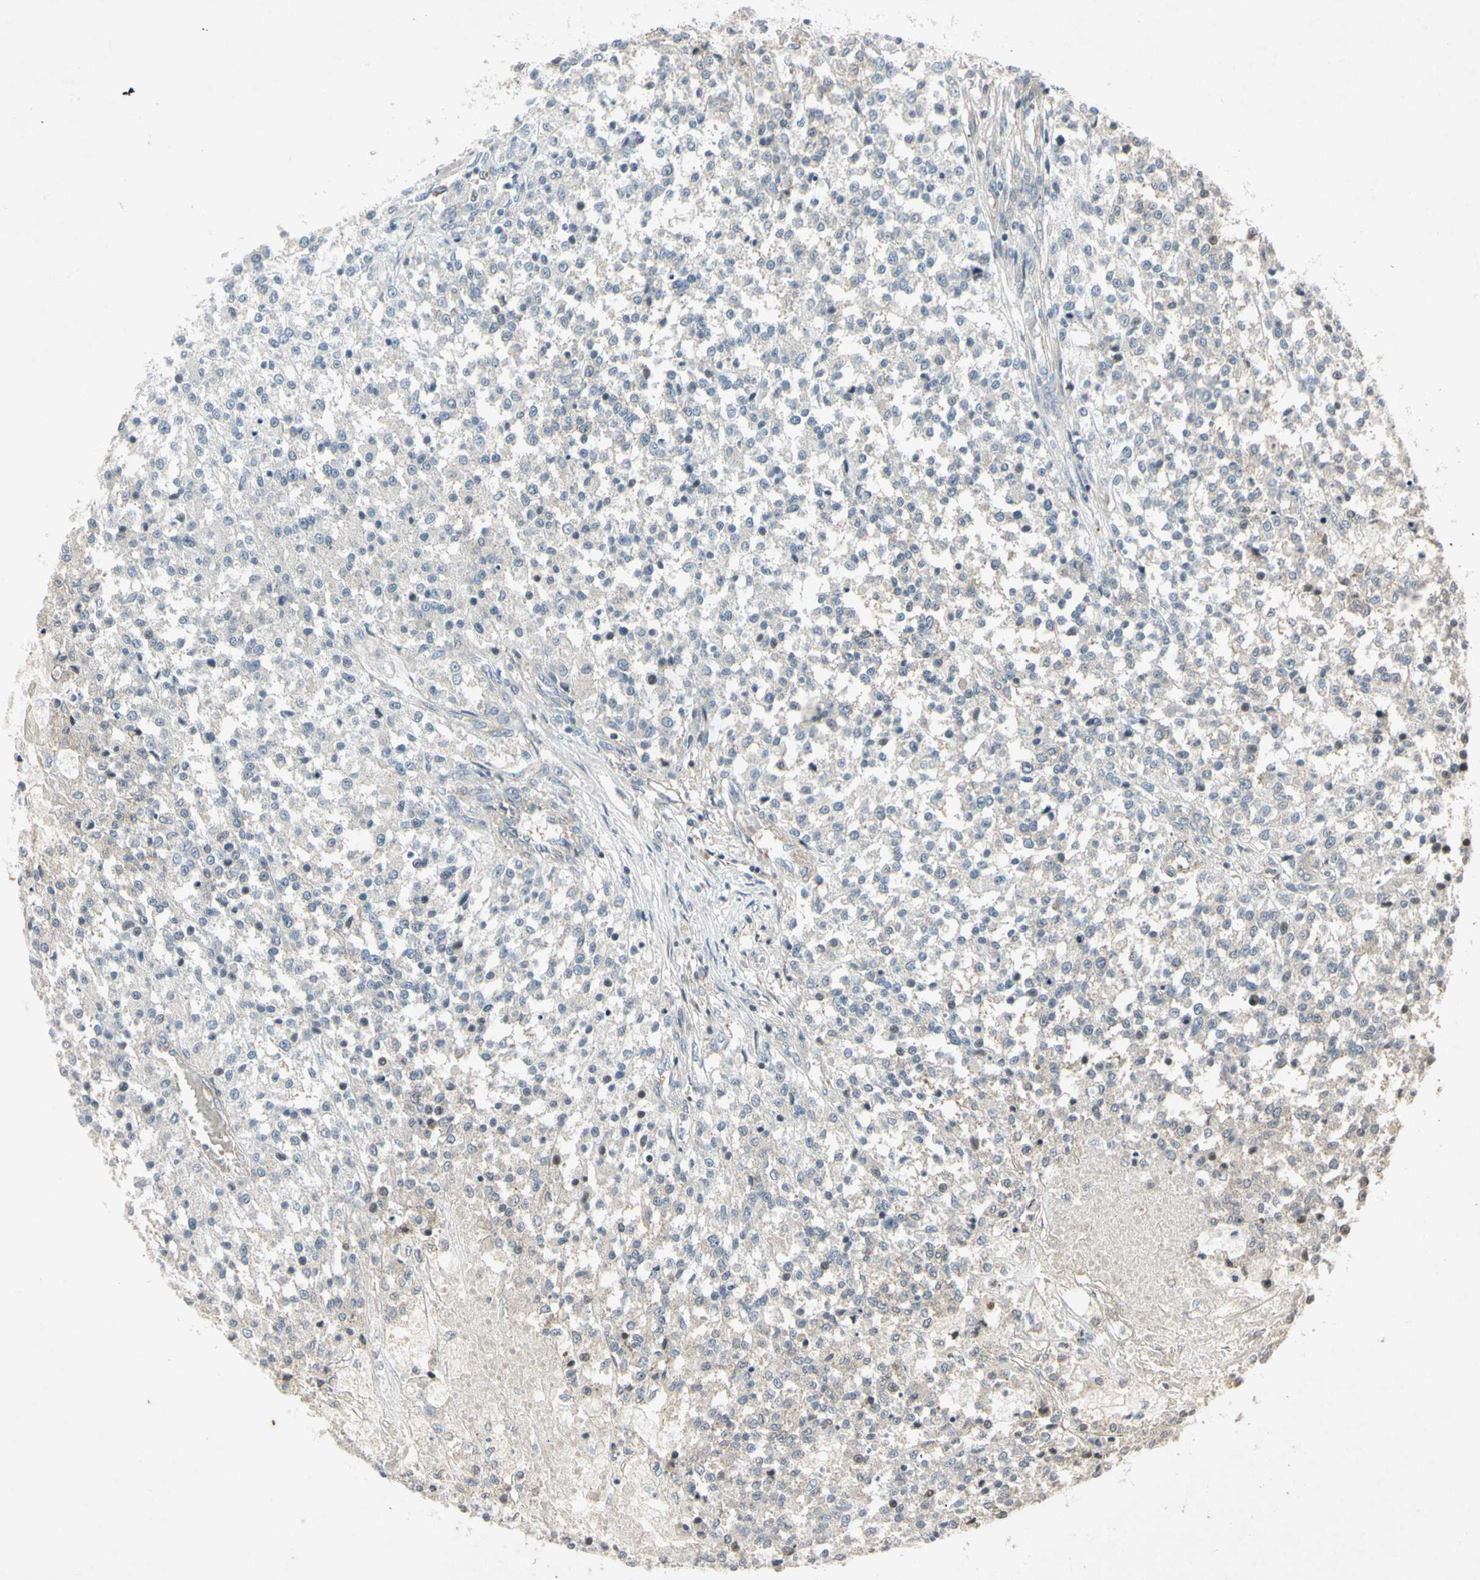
{"staining": {"intensity": "negative", "quantity": "none", "location": "none"}, "tissue": "testis cancer", "cell_type": "Tumor cells", "image_type": "cancer", "snomed": [{"axis": "morphology", "description": "Seminoma, NOS"}, {"axis": "topography", "description": "Testis"}], "caption": "IHC of seminoma (testis) reveals no staining in tumor cells.", "gene": "TEK", "patient": {"sex": "male", "age": 59}}